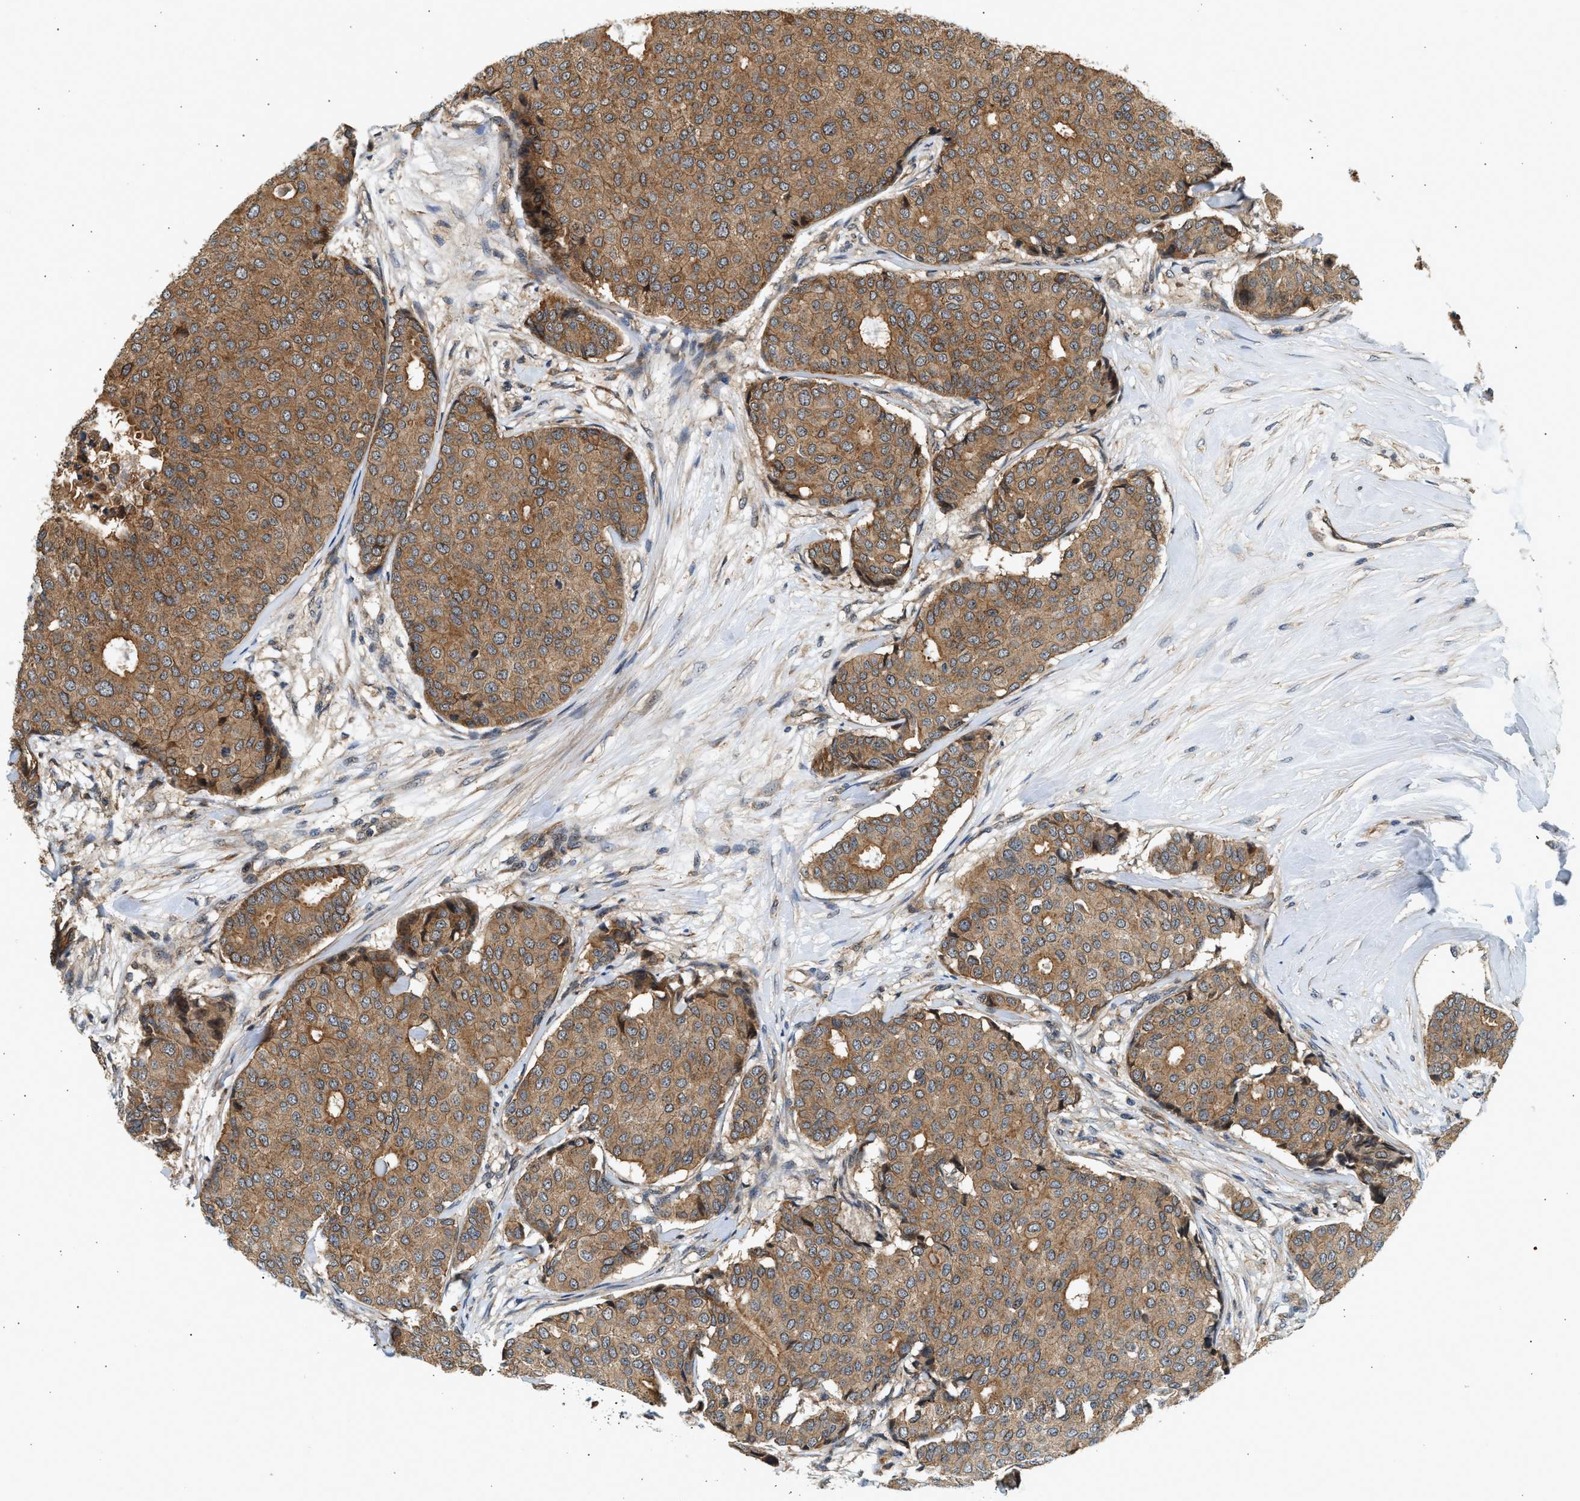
{"staining": {"intensity": "moderate", "quantity": ">75%", "location": "cytoplasmic/membranous"}, "tissue": "breast cancer", "cell_type": "Tumor cells", "image_type": "cancer", "snomed": [{"axis": "morphology", "description": "Duct carcinoma"}, {"axis": "topography", "description": "Breast"}], "caption": "Human breast cancer stained for a protein (brown) displays moderate cytoplasmic/membranous positive positivity in about >75% of tumor cells.", "gene": "DUSP14", "patient": {"sex": "female", "age": 75}}